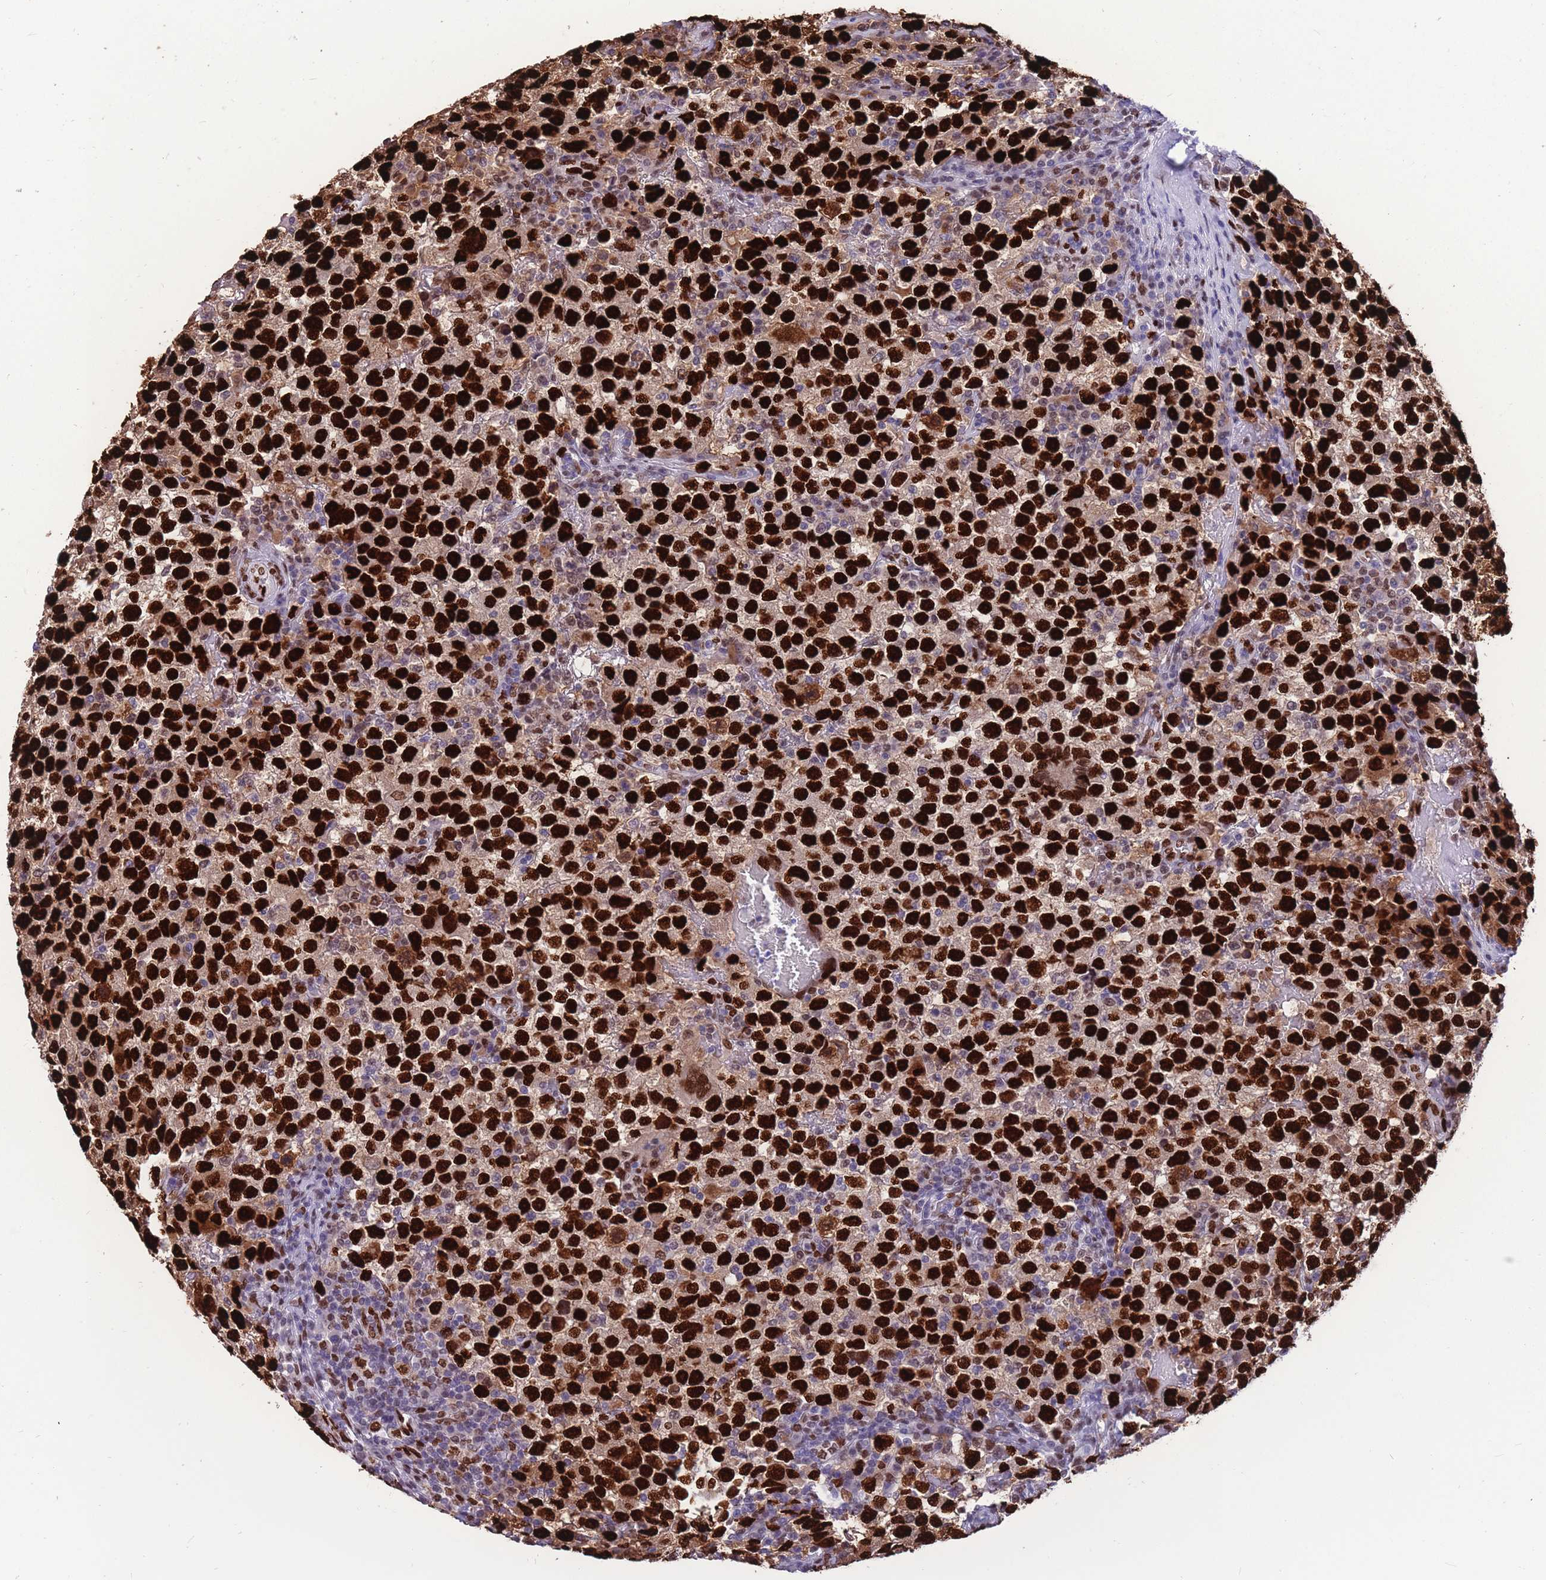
{"staining": {"intensity": "strong", "quantity": ">75%", "location": "nuclear"}, "tissue": "testis cancer", "cell_type": "Tumor cells", "image_type": "cancer", "snomed": [{"axis": "morphology", "description": "Seminoma, NOS"}, {"axis": "topography", "description": "Testis"}], "caption": "Immunohistochemical staining of testis seminoma demonstrates strong nuclear protein staining in about >75% of tumor cells.", "gene": "NASP", "patient": {"sex": "male", "age": 22}}